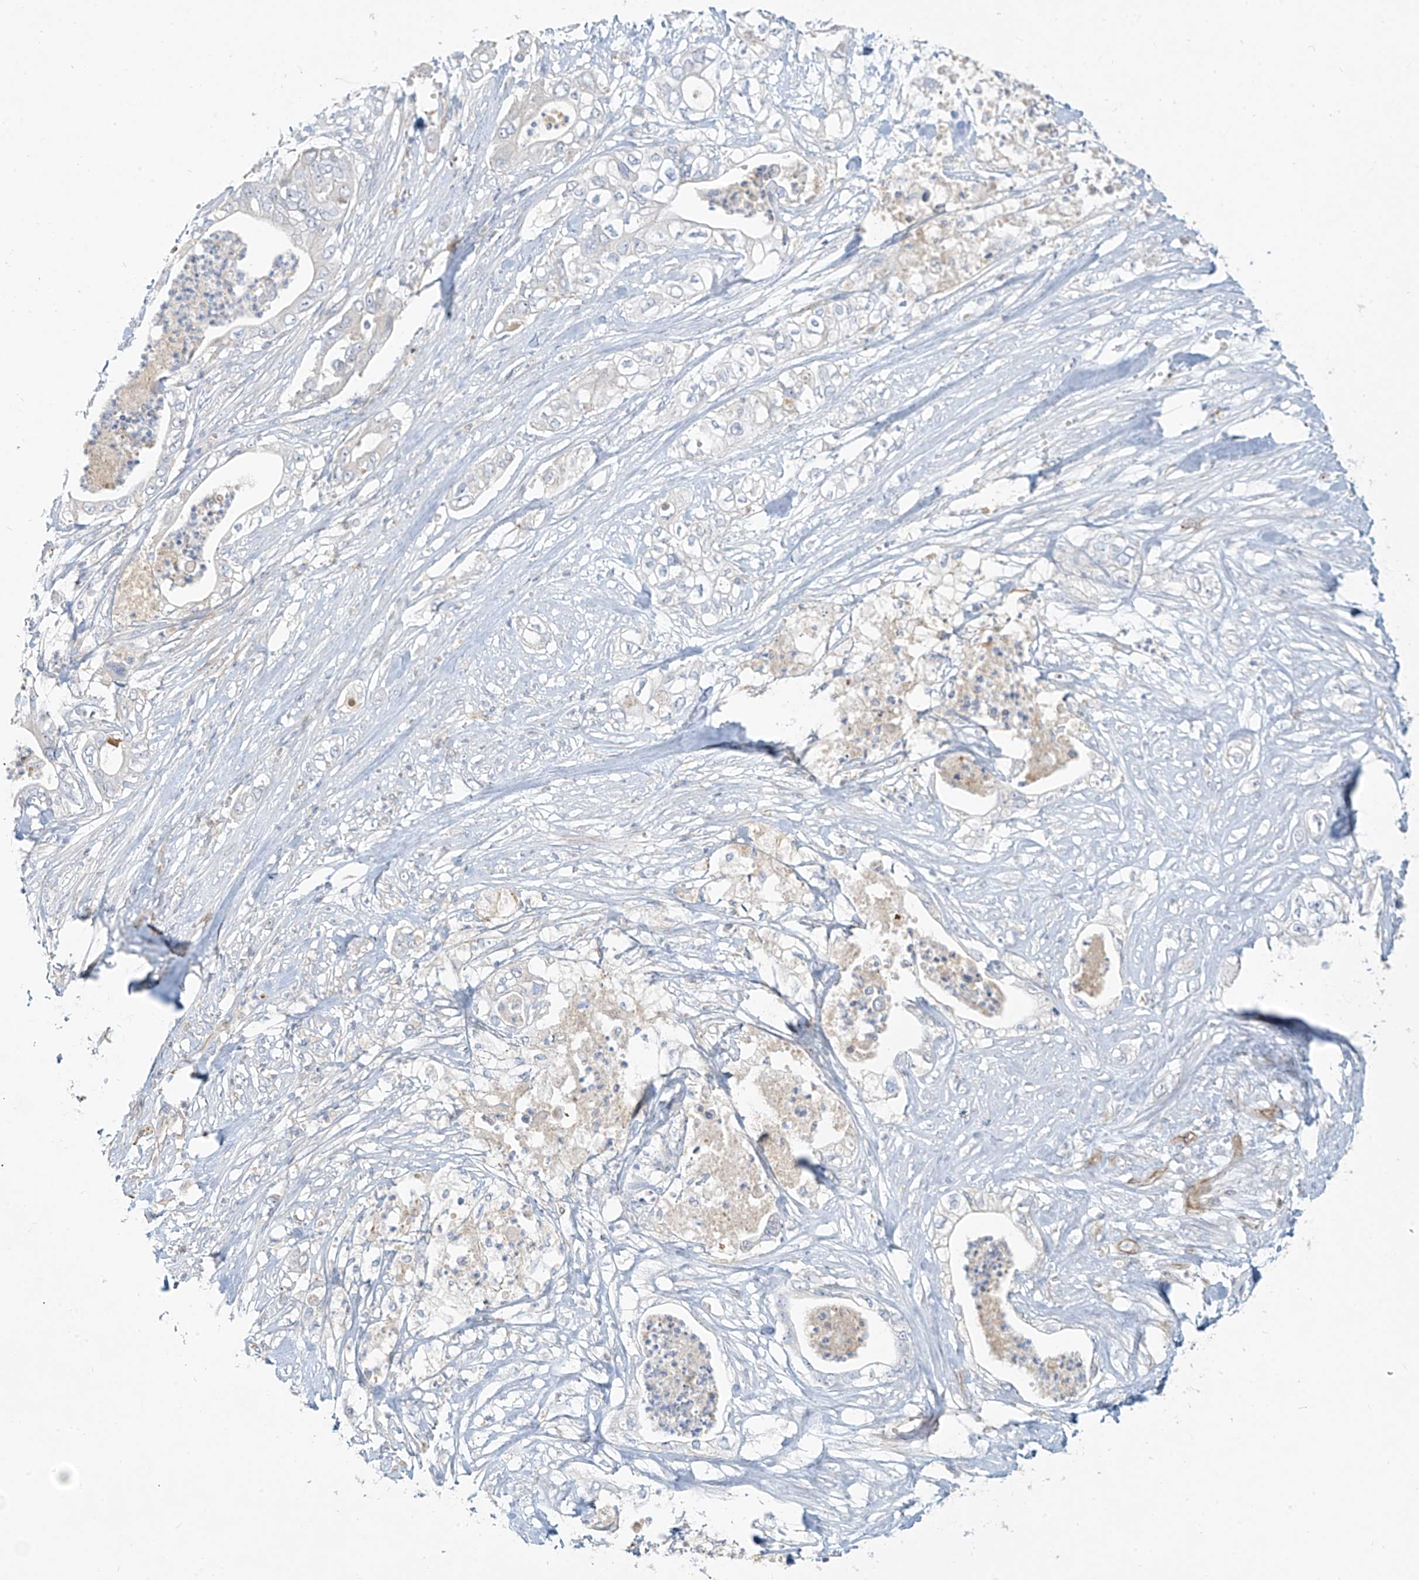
{"staining": {"intensity": "negative", "quantity": "none", "location": "none"}, "tissue": "pancreatic cancer", "cell_type": "Tumor cells", "image_type": "cancer", "snomed": [{"axis": "morphology", "description": "Adenocarcinoma, NOS"}, {"axis": "topography", "description": "Pancreas"}], "caption": "Tumor cells show no significant protein expression in adenocarcinoma (pancreatic).", "gene": "C2orf42", "patient": {"sex": "female", "age": 78}}